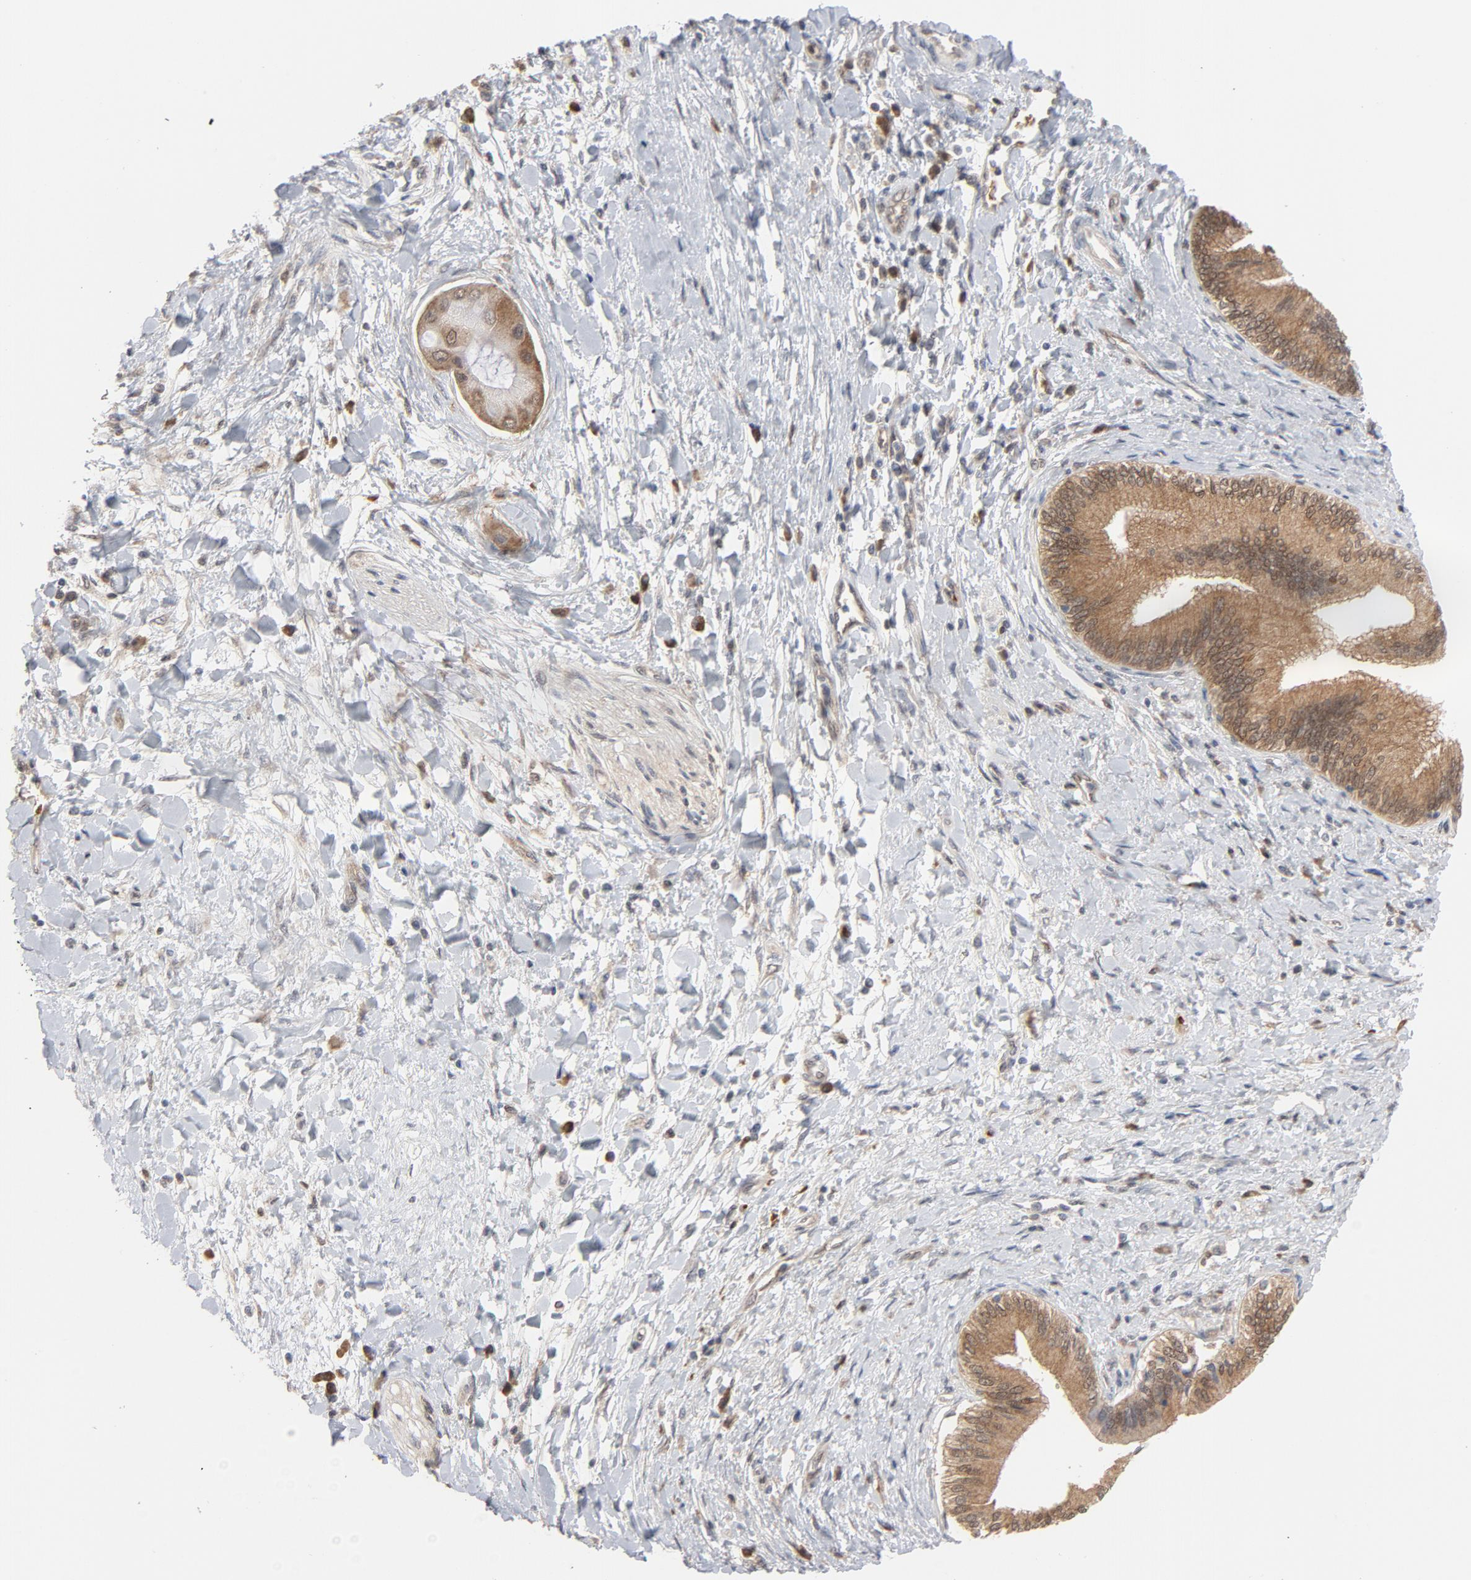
{"staining": {"intensity": "negative", "quantity": "none", "location": "none"}, "tissue": "adipose tissue", "cell_type": "Adipocytes", "image_type": "normal", "snomed": [{"axis": "morphology", "description": "Normal tissue, NOS"}, {"axis": "morphology", "description": "Cholangiocarcinoma"}, {"axis": "topography", "description": "Liver"}, {"axis": "topography", "description": "Peripheral nerve tissue"}], "caption": "The micrograph demonstrates no significant positivity in adipocytes of adipose tissue. (DAB immunohistochemistry visualized using brightfield microscopy, high magnification).", "gene": "PRDX1", "patient": {"sex": "male", "age": 50}}